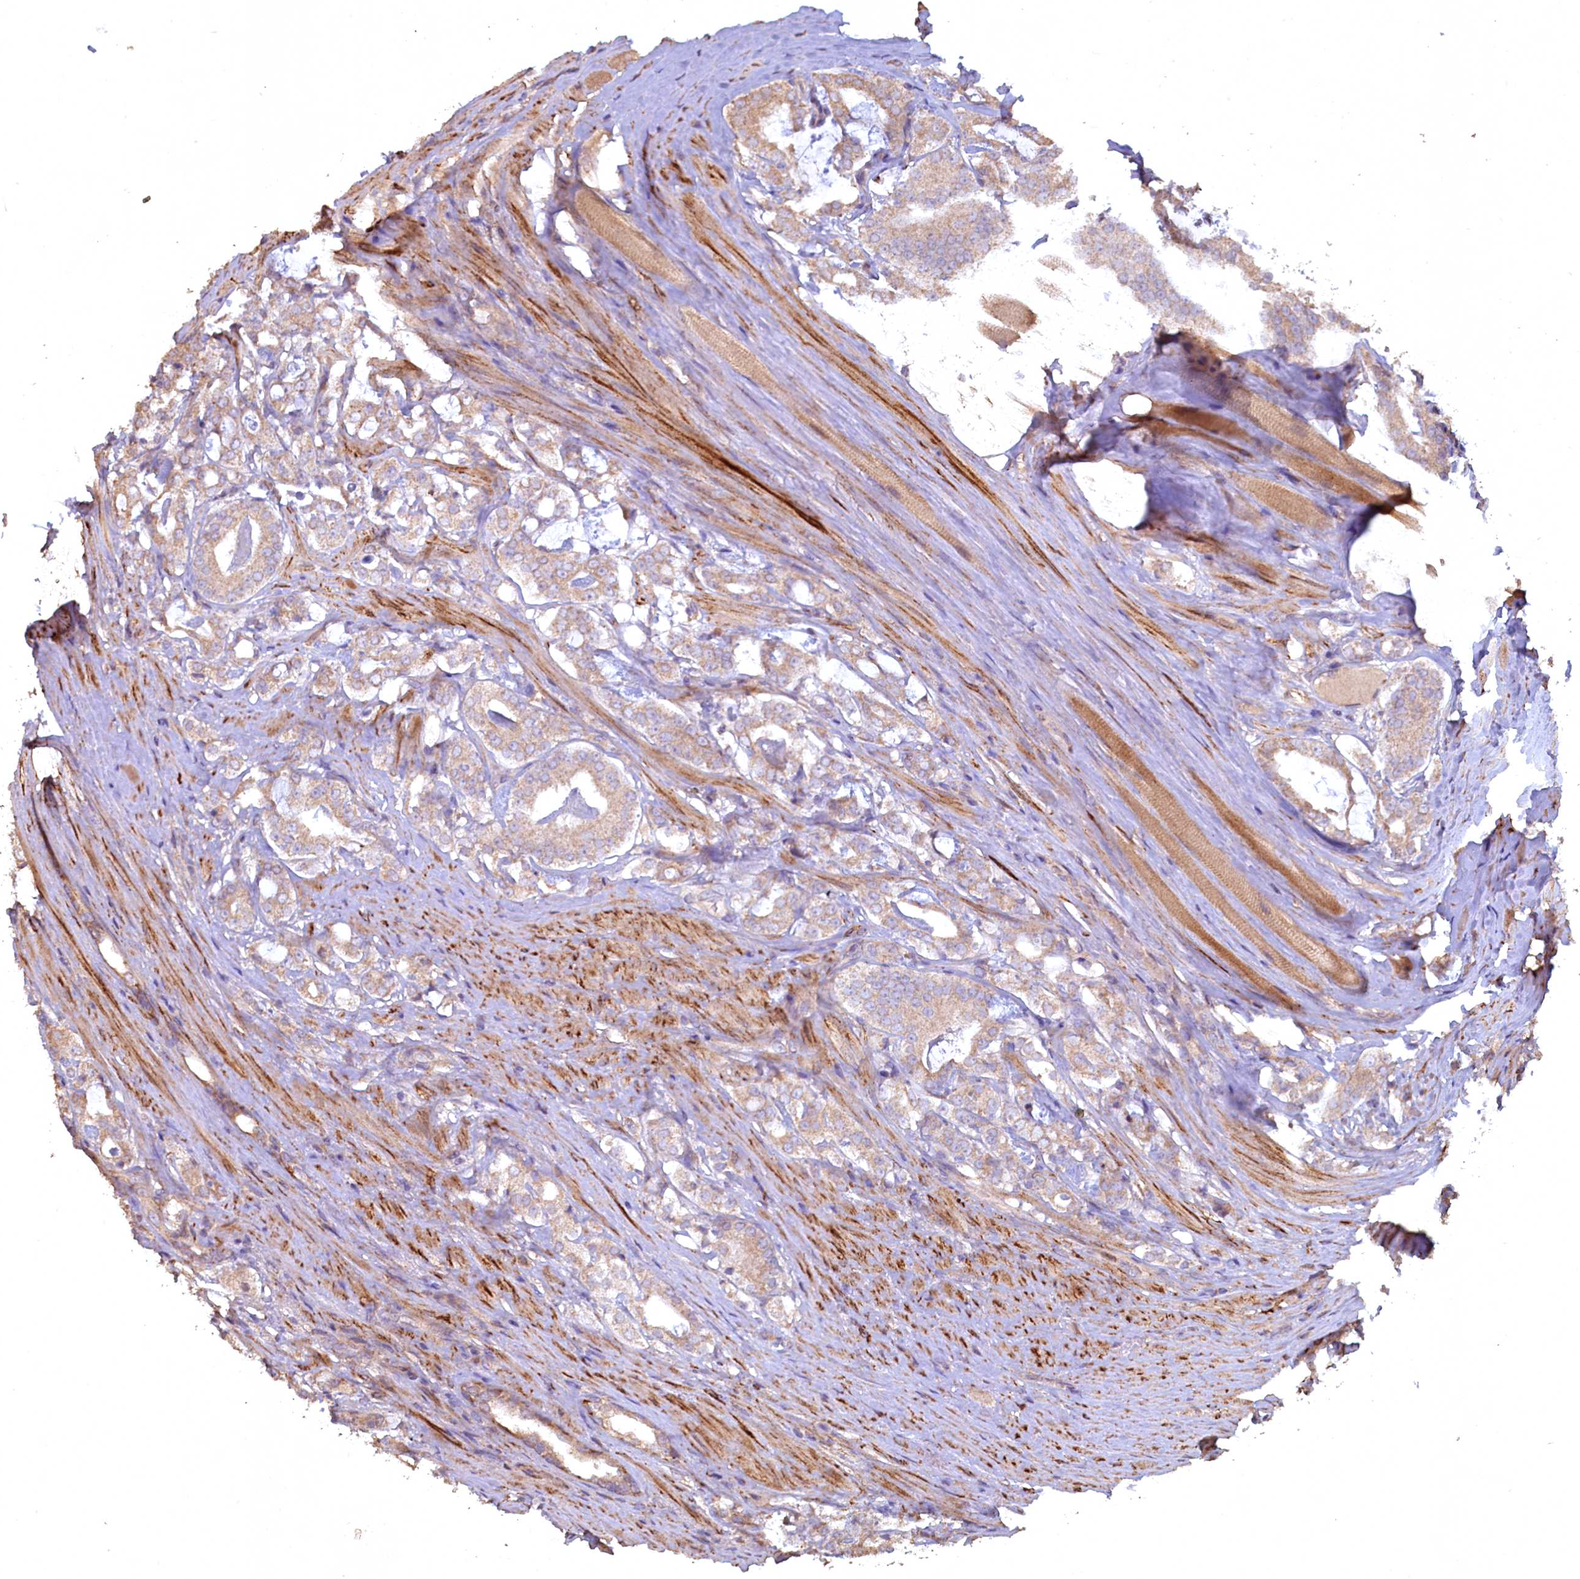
{"staining": {"intensity": "weak", "quantity": "25%-75%", "location": "cytoplasmic/membranous"}, "tissue": "prostate cancer", "cell_type": "Tumor cells", "image_type": "cancer", "snomed": [{"axis": "morphology", "description": "Adenocarcinoma, High grade"}, {"axis": "topography", "description": "Prostate"}], "caption": "The photomicrograph reveals a brown stain indicating the presence of a protein in the cytoplasmic/membranous of tumor cells in prostate cancer (adenocarcinoma (high-grade)).", "gene": "FUNDC1", "patient": {"sex": "male", "age": 63}}